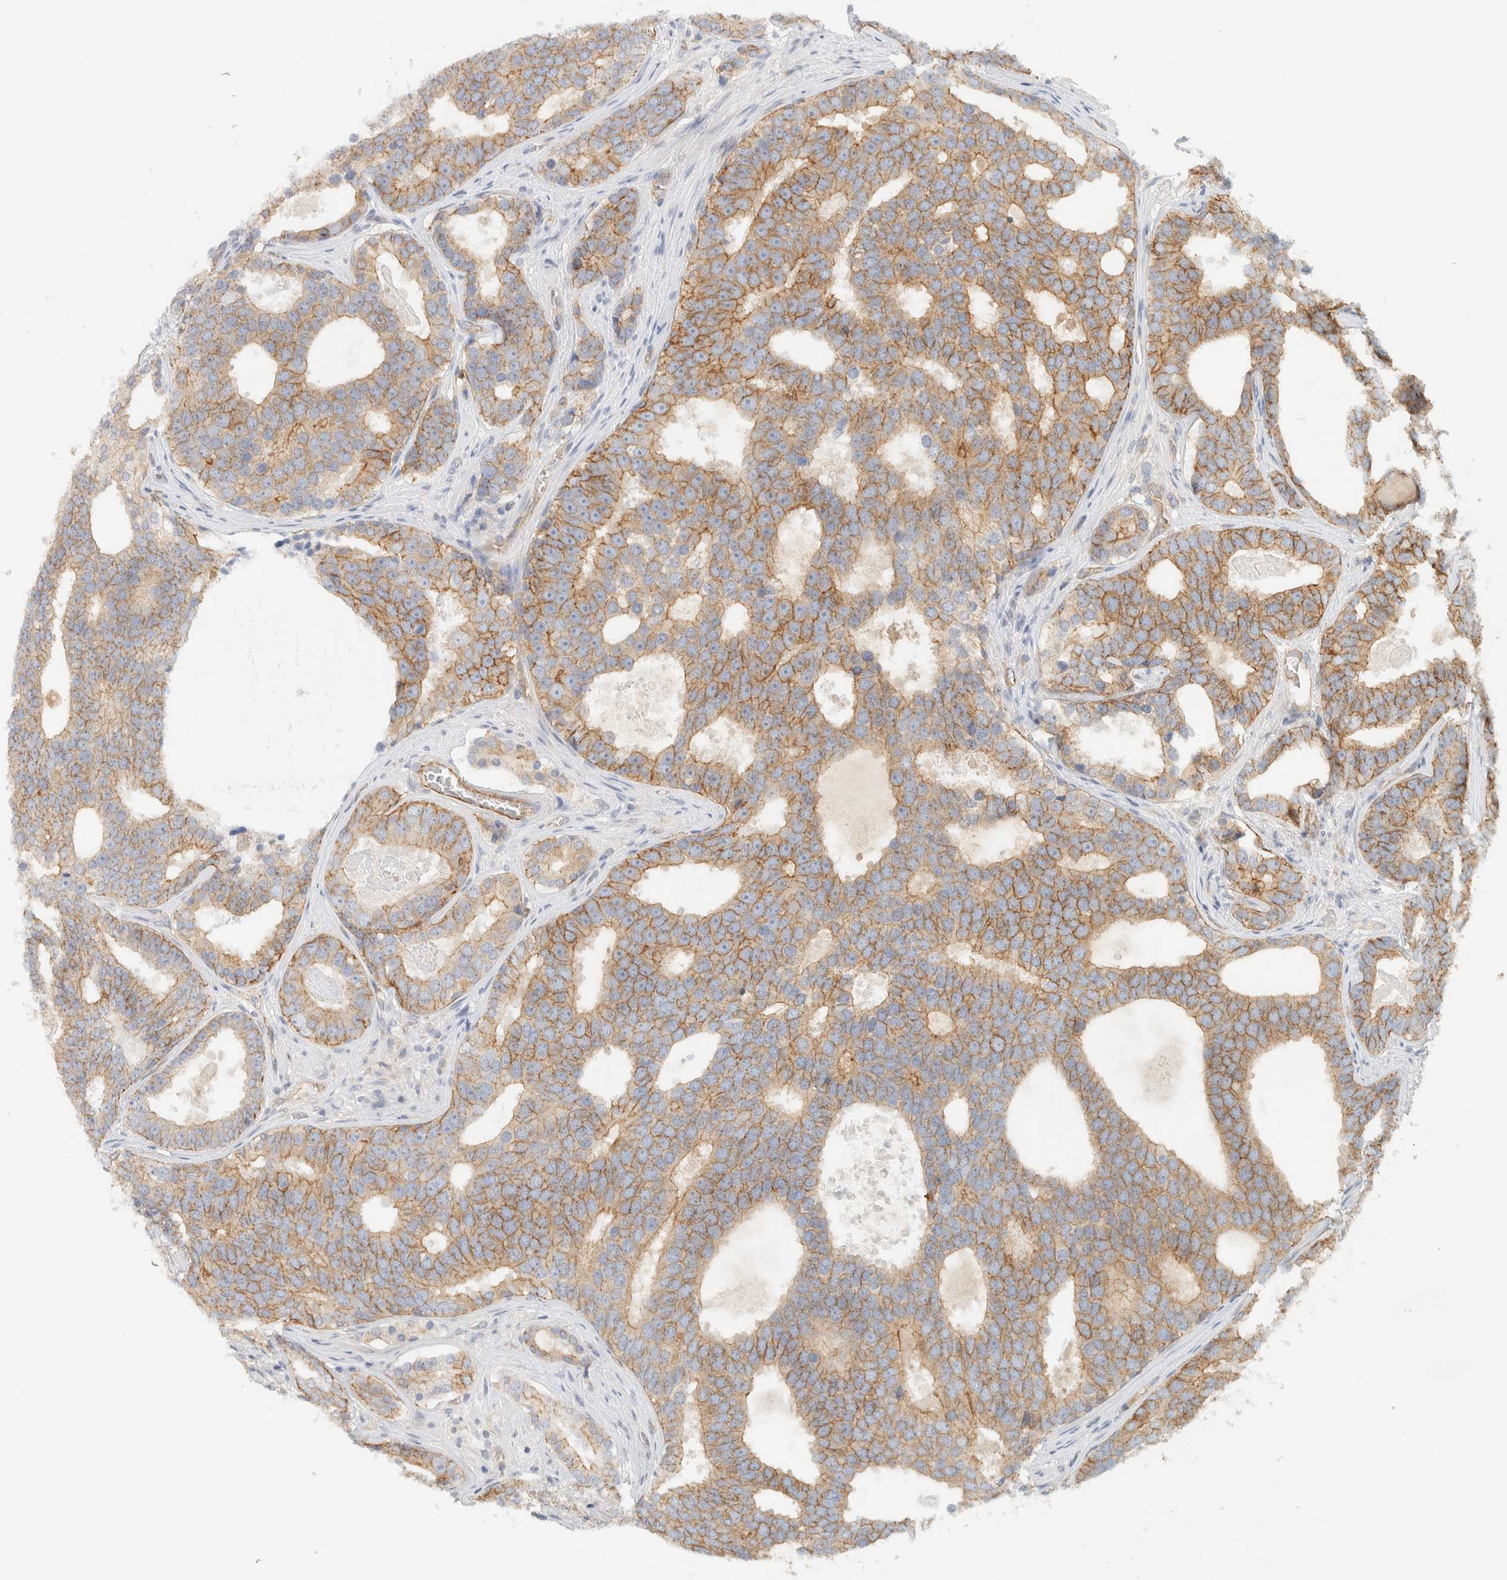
{"staining": {"intensity": "moderate", "quantity": ">75%", "location": "cytoplasmic/membranous"}, "tissue": "prostate cancer", "cell_type": "Tumor cells", "image_type": "cancer", "snomed": [{"axis": "morphology", "description": "Adenocarcinoma, High grade"}, {"axis": "topography", "description": "Prostate"}], "caption": "This micrograph displays IHC staining of human prostate cancer, with medium moderate cytoplasmic/membranous expression in approximately >75% of tumor cells.", "gene": "LIMA1", "patient": {"sex": "male", "age": 60}}